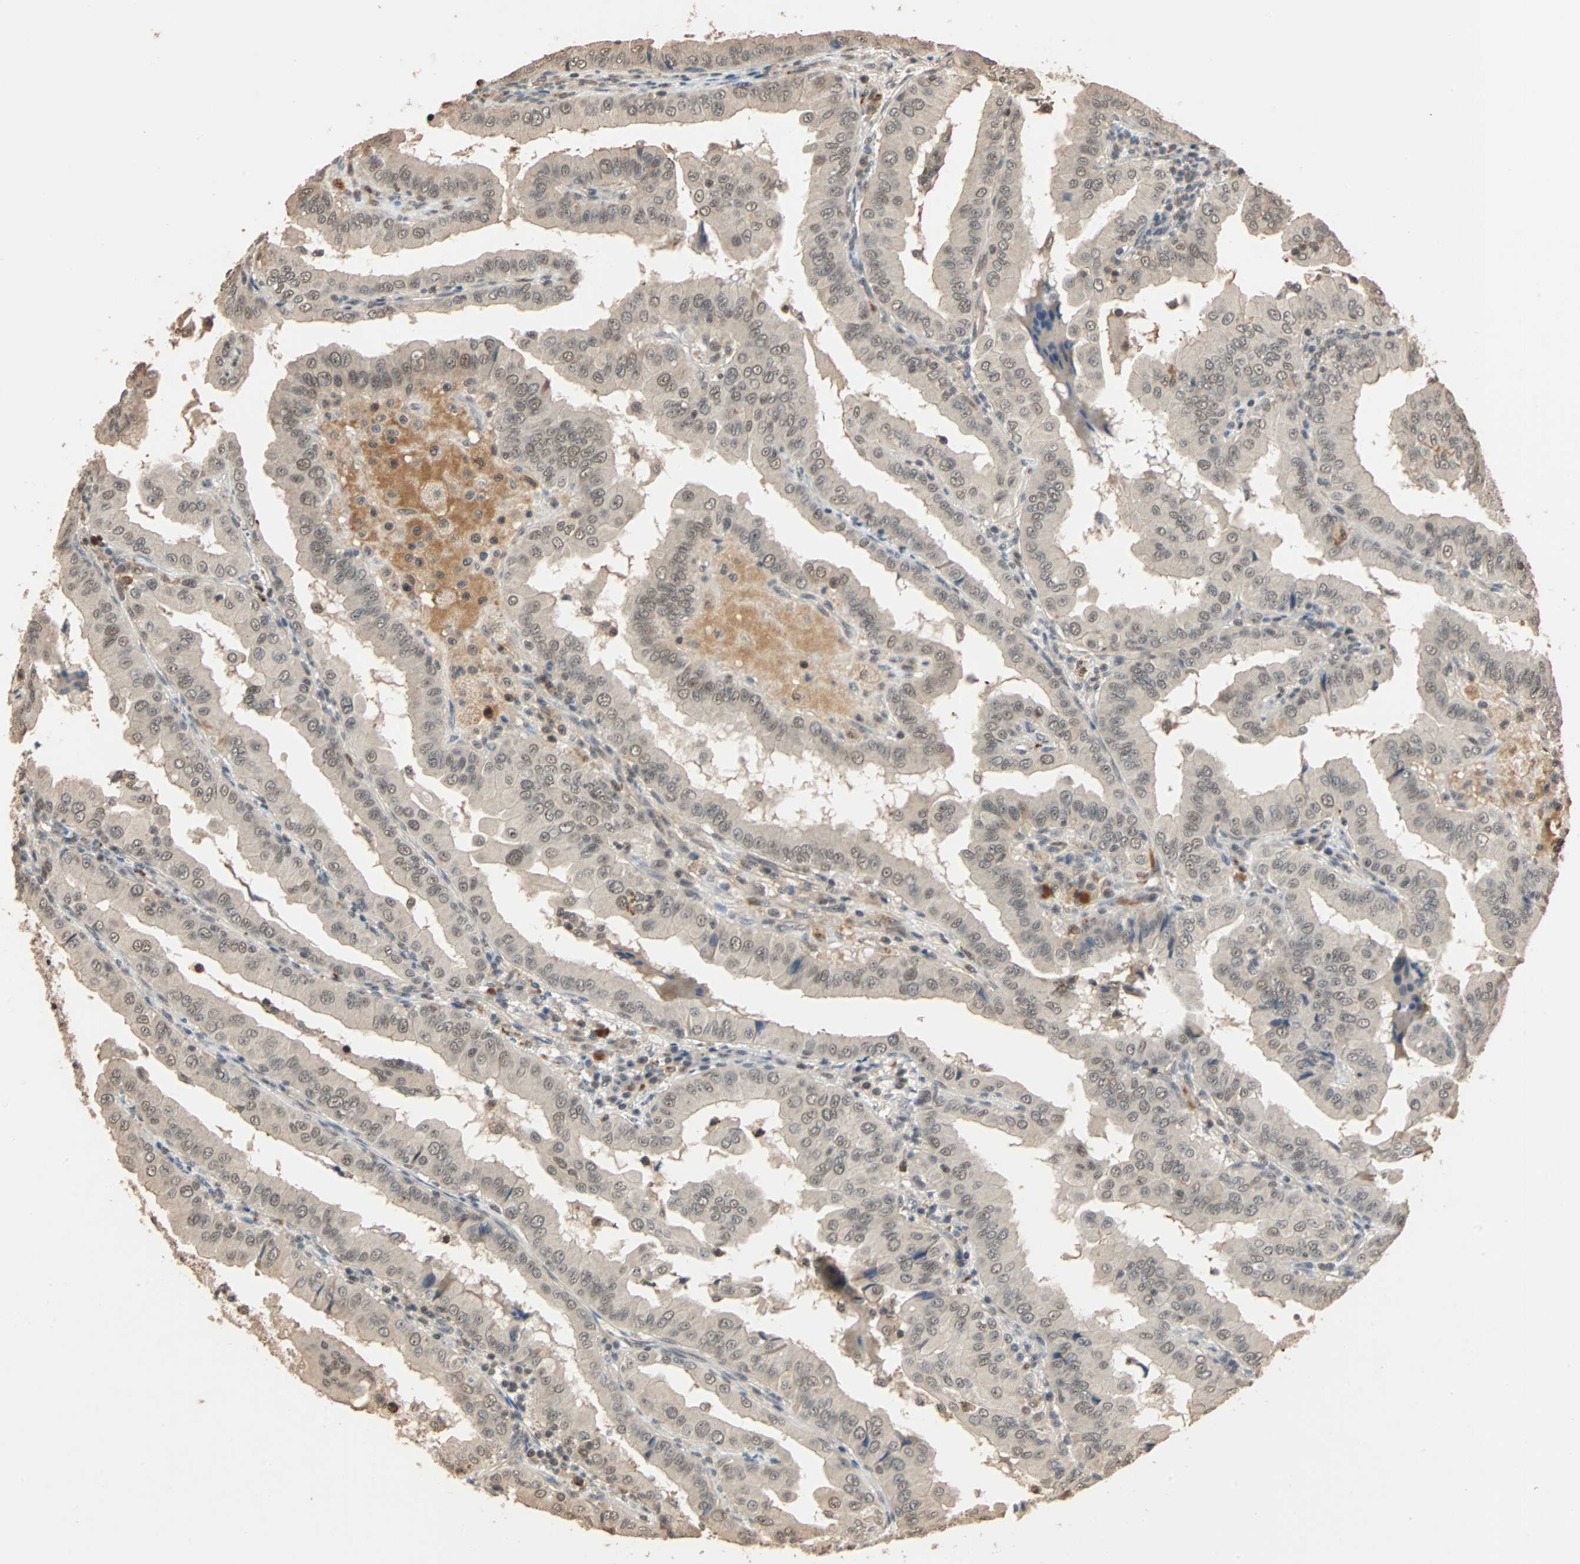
{"staining": {"intensity": "weak", "quantity": "25%-75%", "location": "cytoplasmic/membranous,nuclear"}, "tissue": "thyroid cancer", "cell_type": "Tumor cells", "image_type": "cancer", "snomed": [{"axis": "morphology", "description": "Papillary adenocarcinoma, NOS"}, {"axis": "topography", "description": "Thyroid gland"}], "caption": "Weak cytoplasmic/membranous and nuclear positivity is seen in about 25%-75% of tumor cells in thyroid cancer (papillary adenocarcinoma).", "gene": "CDC5L", "patient": {"sex": "male", "age": 33}}